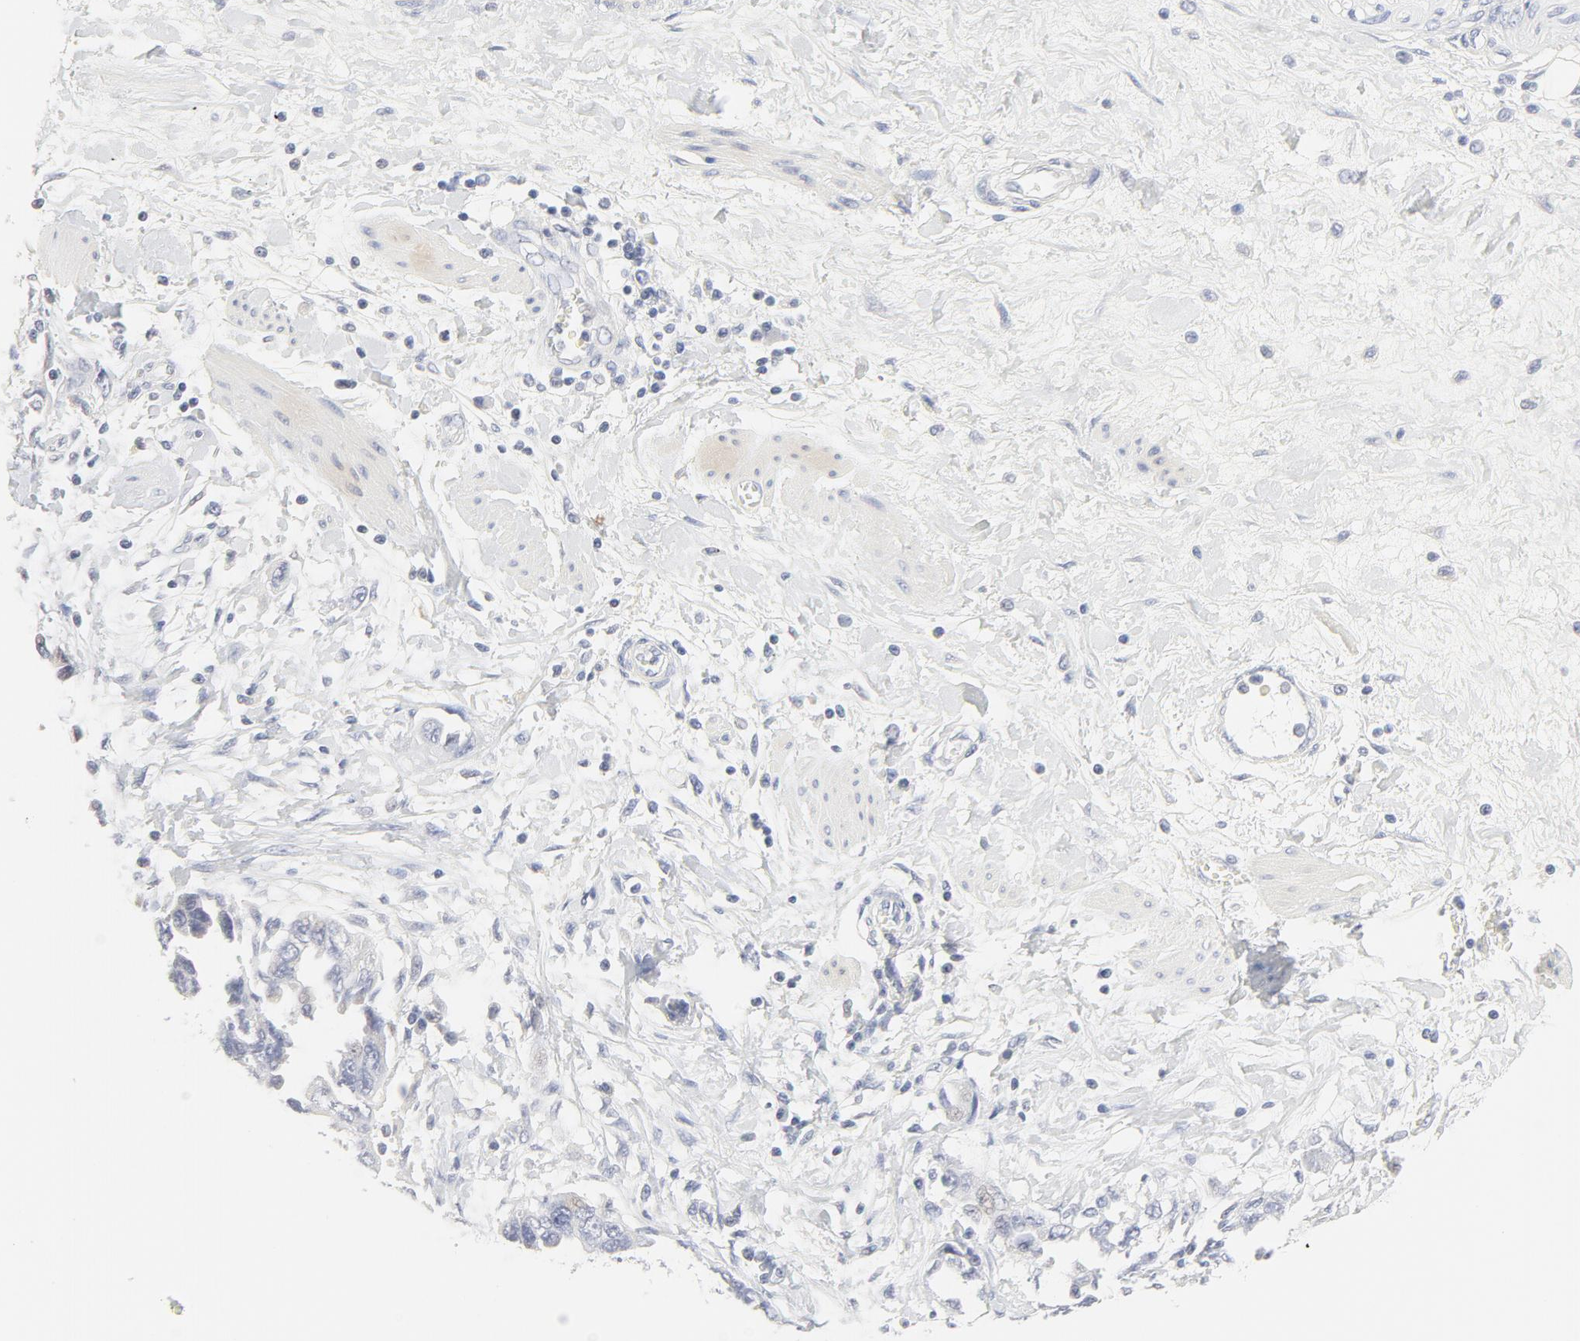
{"staining": {"intensity": "negative", "quantity": "none", "location": "none"}, "tissue": "ovarian cancer", "cell_type": "Tumor cells", "image_type": "cancer", "snomed": [{"axis": "morphology", "description": "Cystadenocarcinoma, serous, NOS"}, {"axis": "topography", "description": "Ovary"}], "caption": "Immunohistochemical staining of human serous cystadenocarcinoma (ovarian) shows no significant expression in tumor cells.", "gene": "FCGBP", "patient": {"sex": "female", "age": 63}}